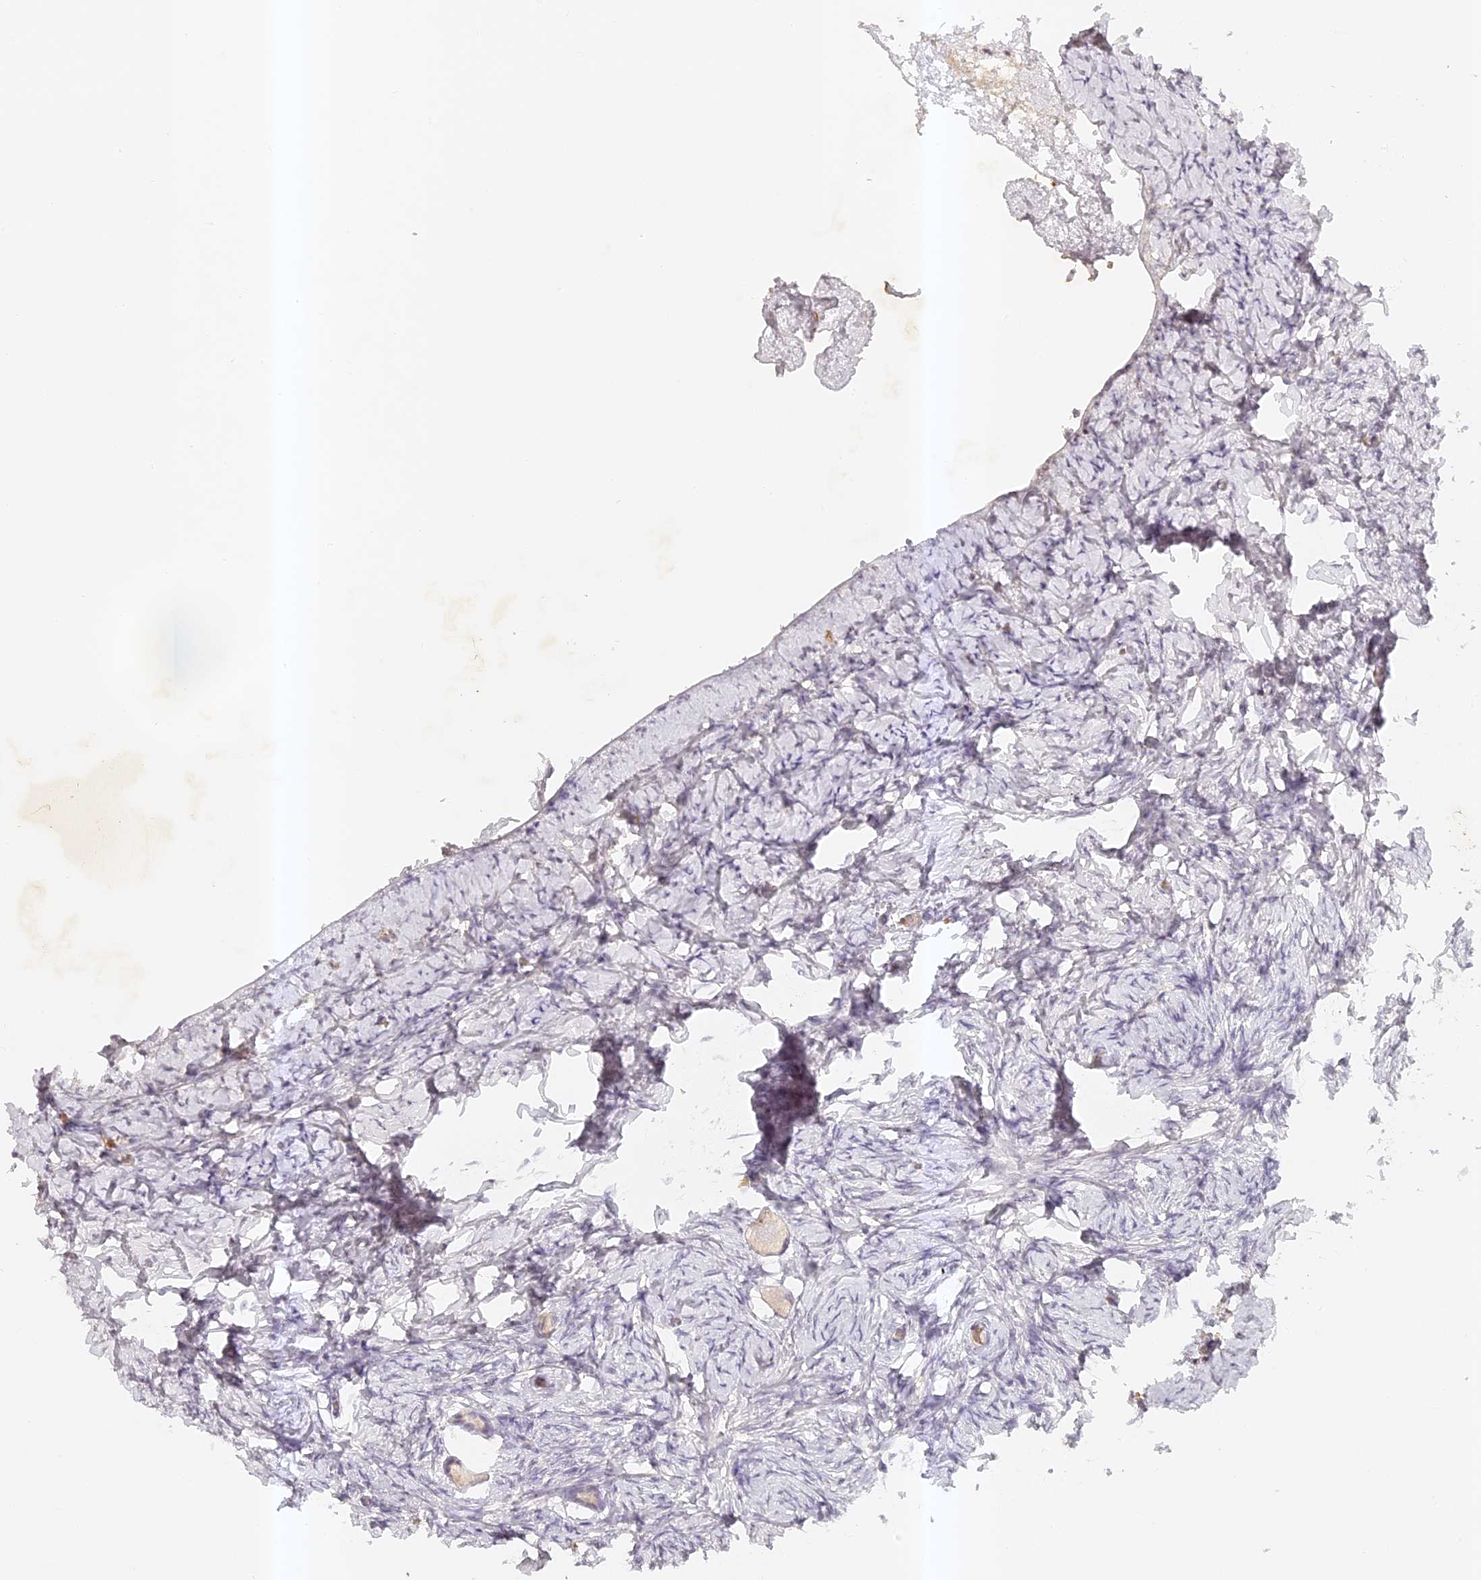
{"staining": {"intensity": "weak", "quantity": "<25%", "location": "cytoplasmic/membranous"}, "tissue": "ovary", "cell_type": "Follicle cells", "image_type": "normal", "snomed": [{"axis": "morphology", "description": "Normal tissue, NOS"}, {"axis": "topography", "description": "Ovary"}], "caption": "This is an IHC histopathology image of unremarkable ovary. There is no expression in follicle cells.", "gene": "ELL3", "patient": {"sex": "female", "age": 27}}